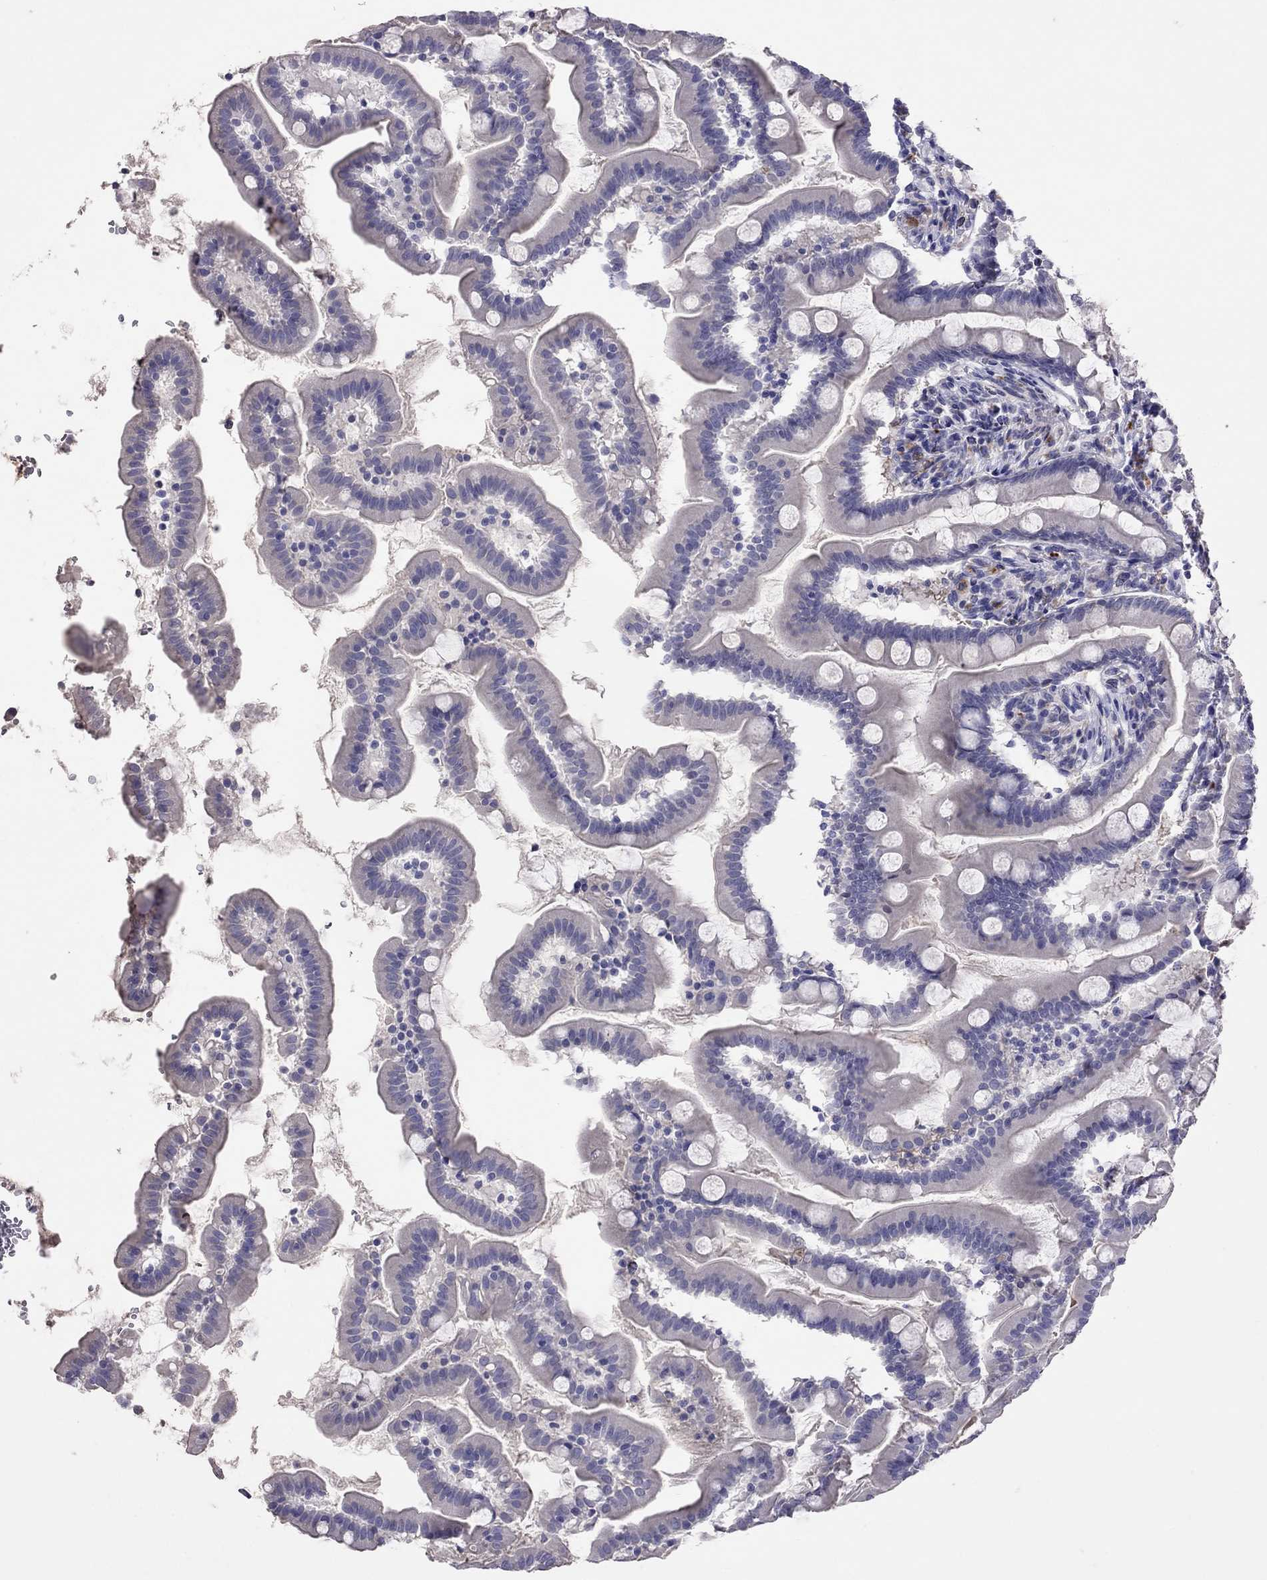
{"staining": {"intensity": "negative", "quantity": "none", "location": "none"}, "tissue": "small intestine", "cell_type": "Glandular cells", "image_type": "normal", "snomed": [{"axis": "morphology", "description": "Normal tissue, NOS"}, {"axis": "topography", "description": "Small intestine"}], "caption": "High magnification brightfield microscopy of unremarkable small intestine stained with DAB (brown) and counterstained with hematoxylin (blue): glandular cells show no significant staining.", "gene": "SERPINA3", "patient": {"sex": "female", "age": 44}}